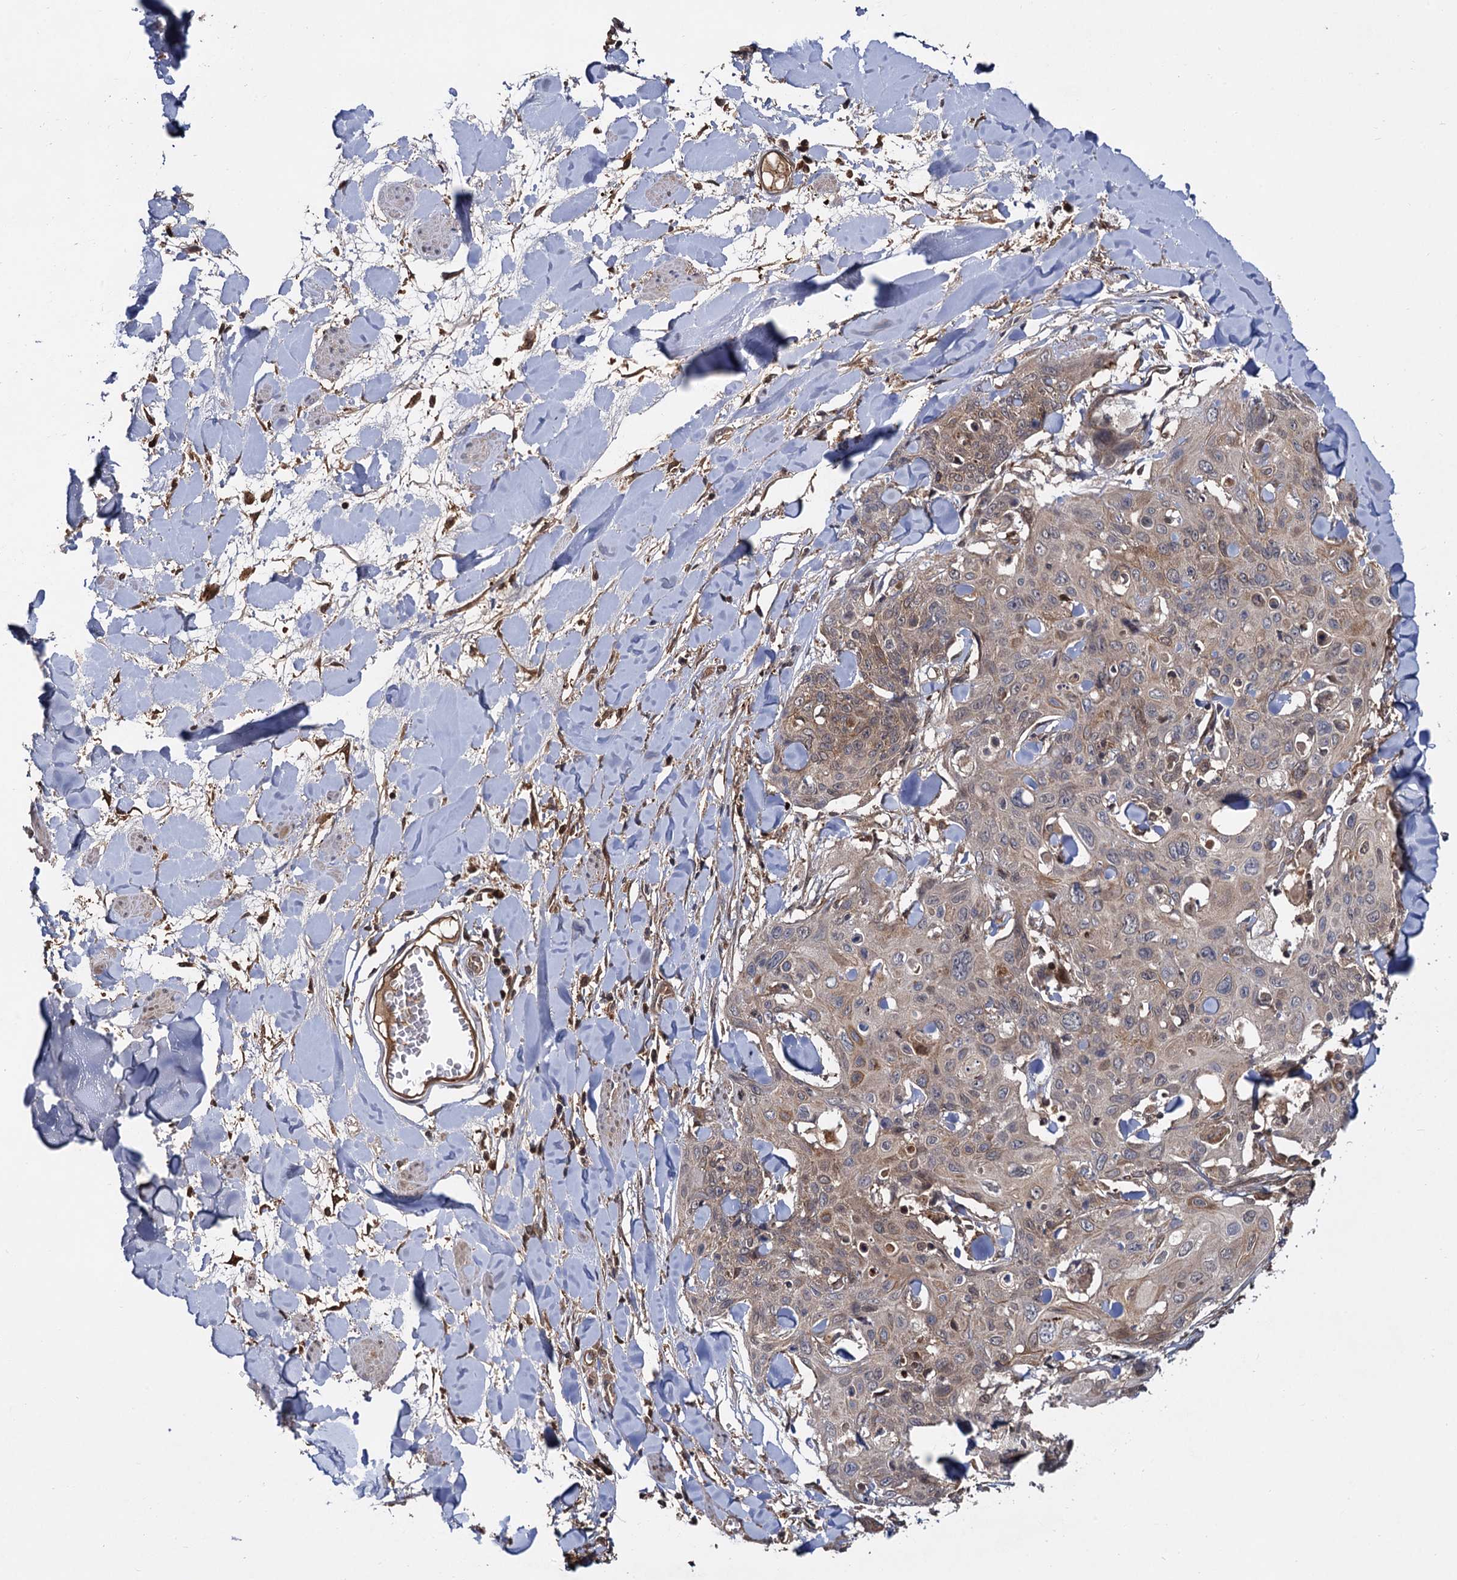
{"staining": {"intensity": "weak", "quantity": ">75%", "location": "cytoplasmic/membranous"}, "tissue": "skin cancer", "cell_type": "Tumor cells", "image_type": "cancer", "snomed": [{"axis": "morphology", "description": "Squamous cell carcinoma, NOS"}, {"axis": "topography", "description": "Skin"}, {"axis": "topography", "description": "Vulva"}], "caption": "Immunohistochemical staining of human skin squamous cell carcinoma shows low levels of weak cytoplasmic/membranous protein staining in approximately >75% of tumor cells.", "gene": "SELENOP", "patient": {"sex": "female", "age": 85}}